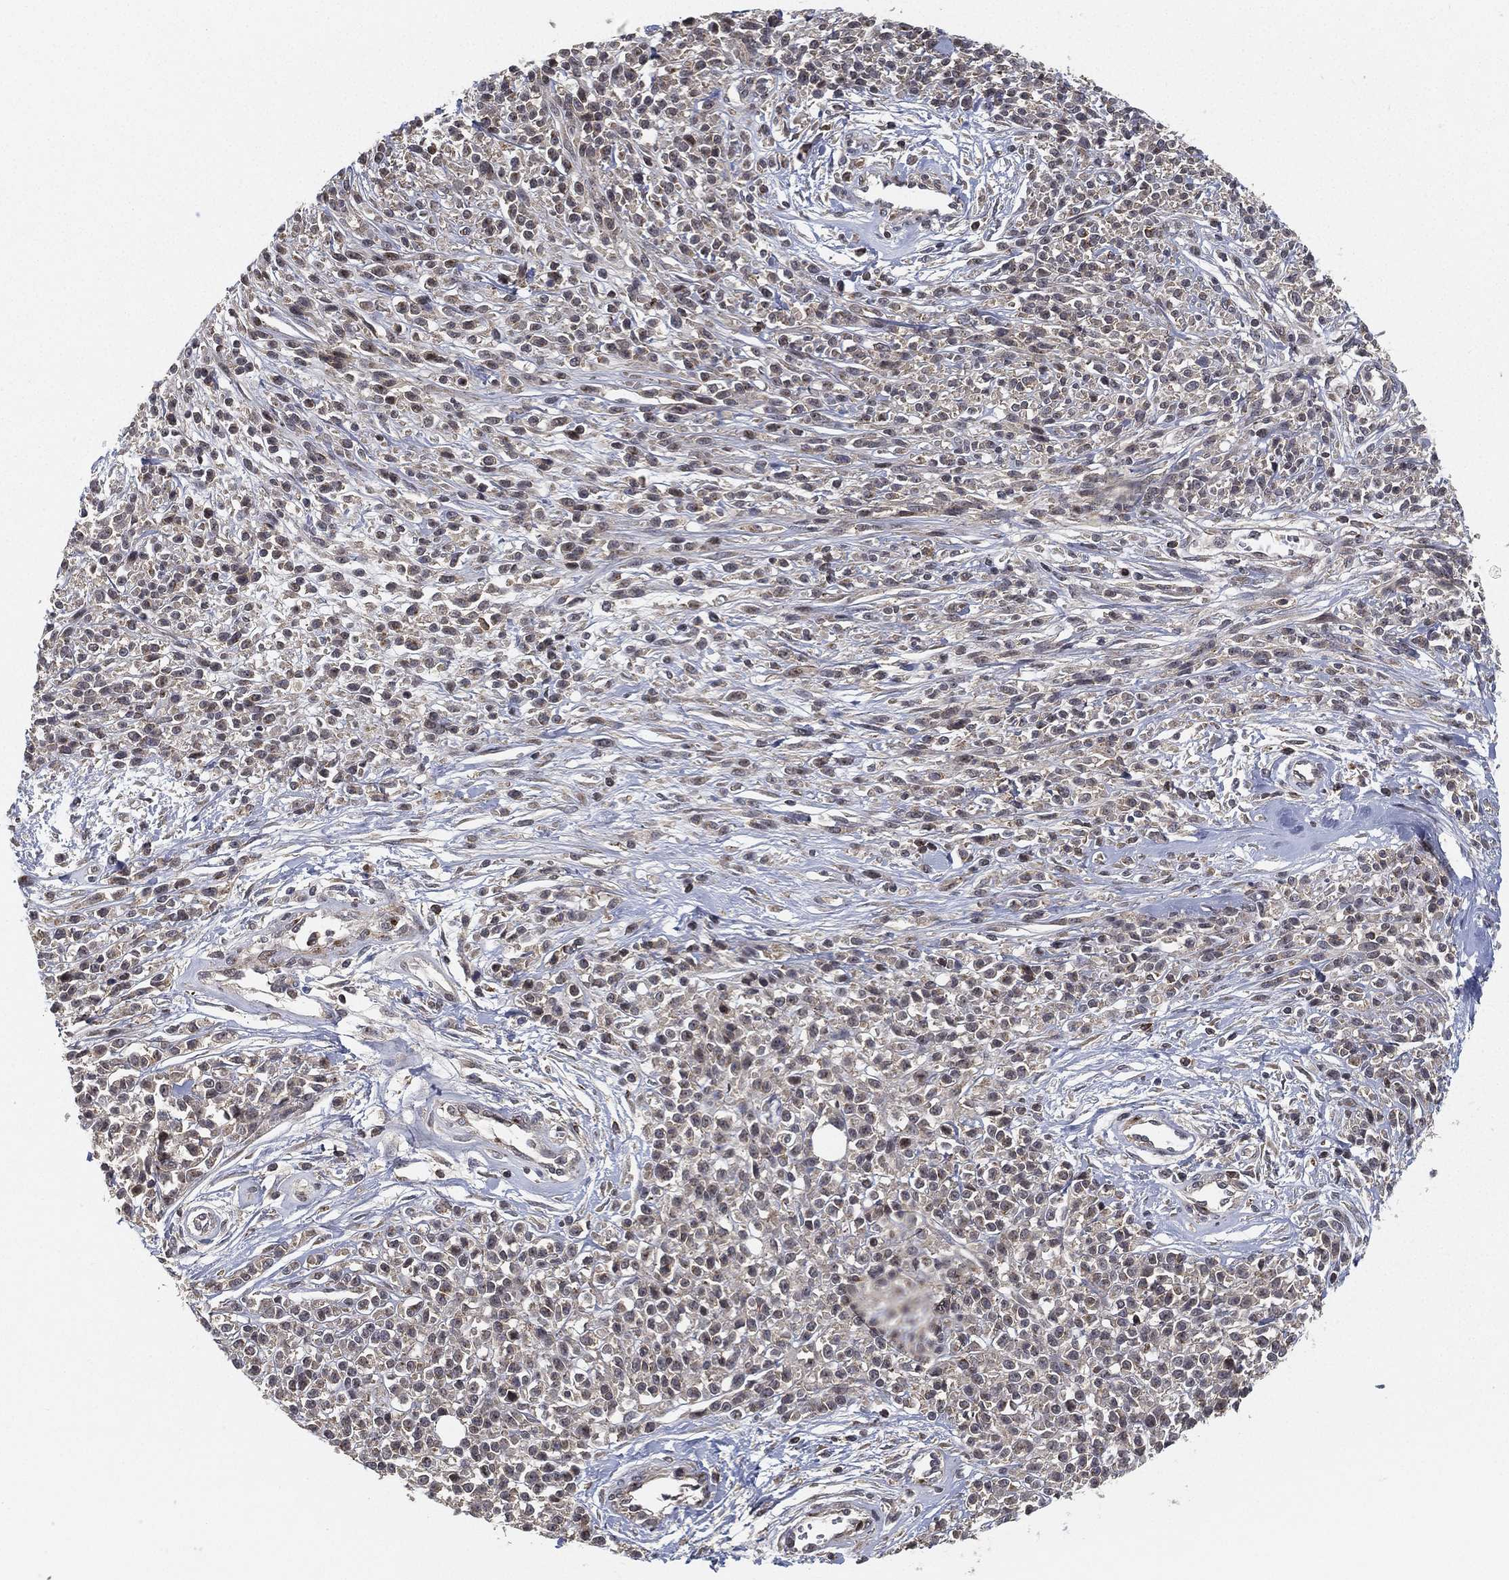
{"staining": {"intensity": "negative", "quantity": "none", "location": "none"}, "tissue": "melanoma", "cell_type": "Tumor cells", "image_type": "cancer", "snomed": [{"axis": "morphology", "description": "Malignant melanoma, NOS"}, {"axis": "topography", "description": "Skin"}, {"axis": "topography", "description": "Skin of trunk"}], "caption": "Tumor cells are negative for protein expression in human malignant melanoma.", "gene": "CFAP251", "patient": {"sex": "male", "age": 74}}